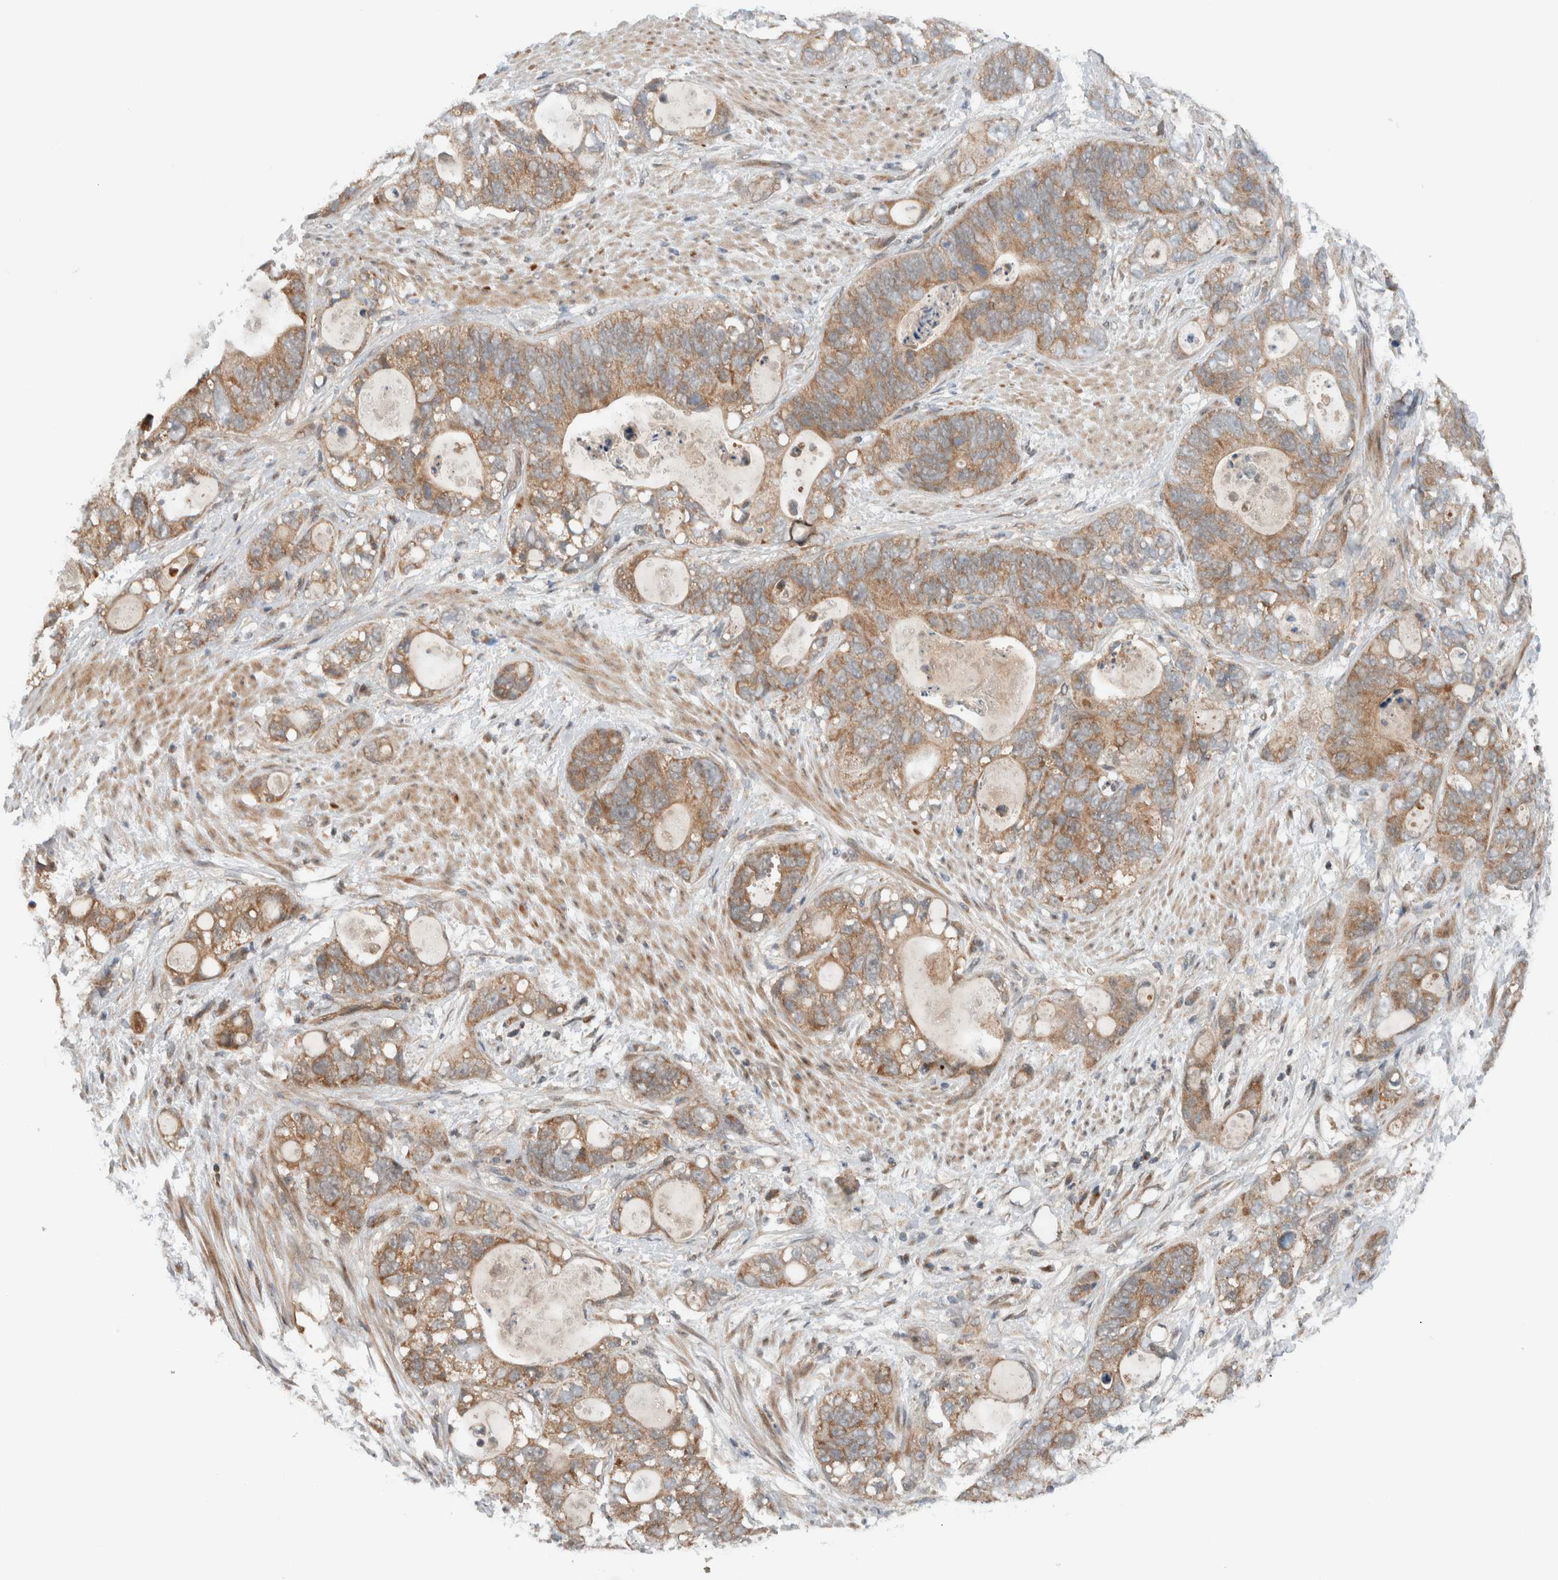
{"staining": {"intensity": "weak", "quantity": ">75%", "location": "cytoplasmic/membranous"}, "tissue": "stomach cancer", "cell_type": "Tumor cells", "image_type": "cancer", "snomed": [{"axis": "morphology", "description": "Normal tissue, NOS"}, {"axis": "morphology", "description": "Adenocarcinoma, NOS"}, {"axis": "topography", "description": "Stomach"}], "caption": "A low amount of weak cytoplasmic/membranous expression is seen in about >75% of tumor cells in stomach adenocarcinoma tissue. The protein of interest is shown in brown color, while the nuclei are stained blue.", "gene": "KLHL6", "patient": {"sex": "female", "age": 89}}